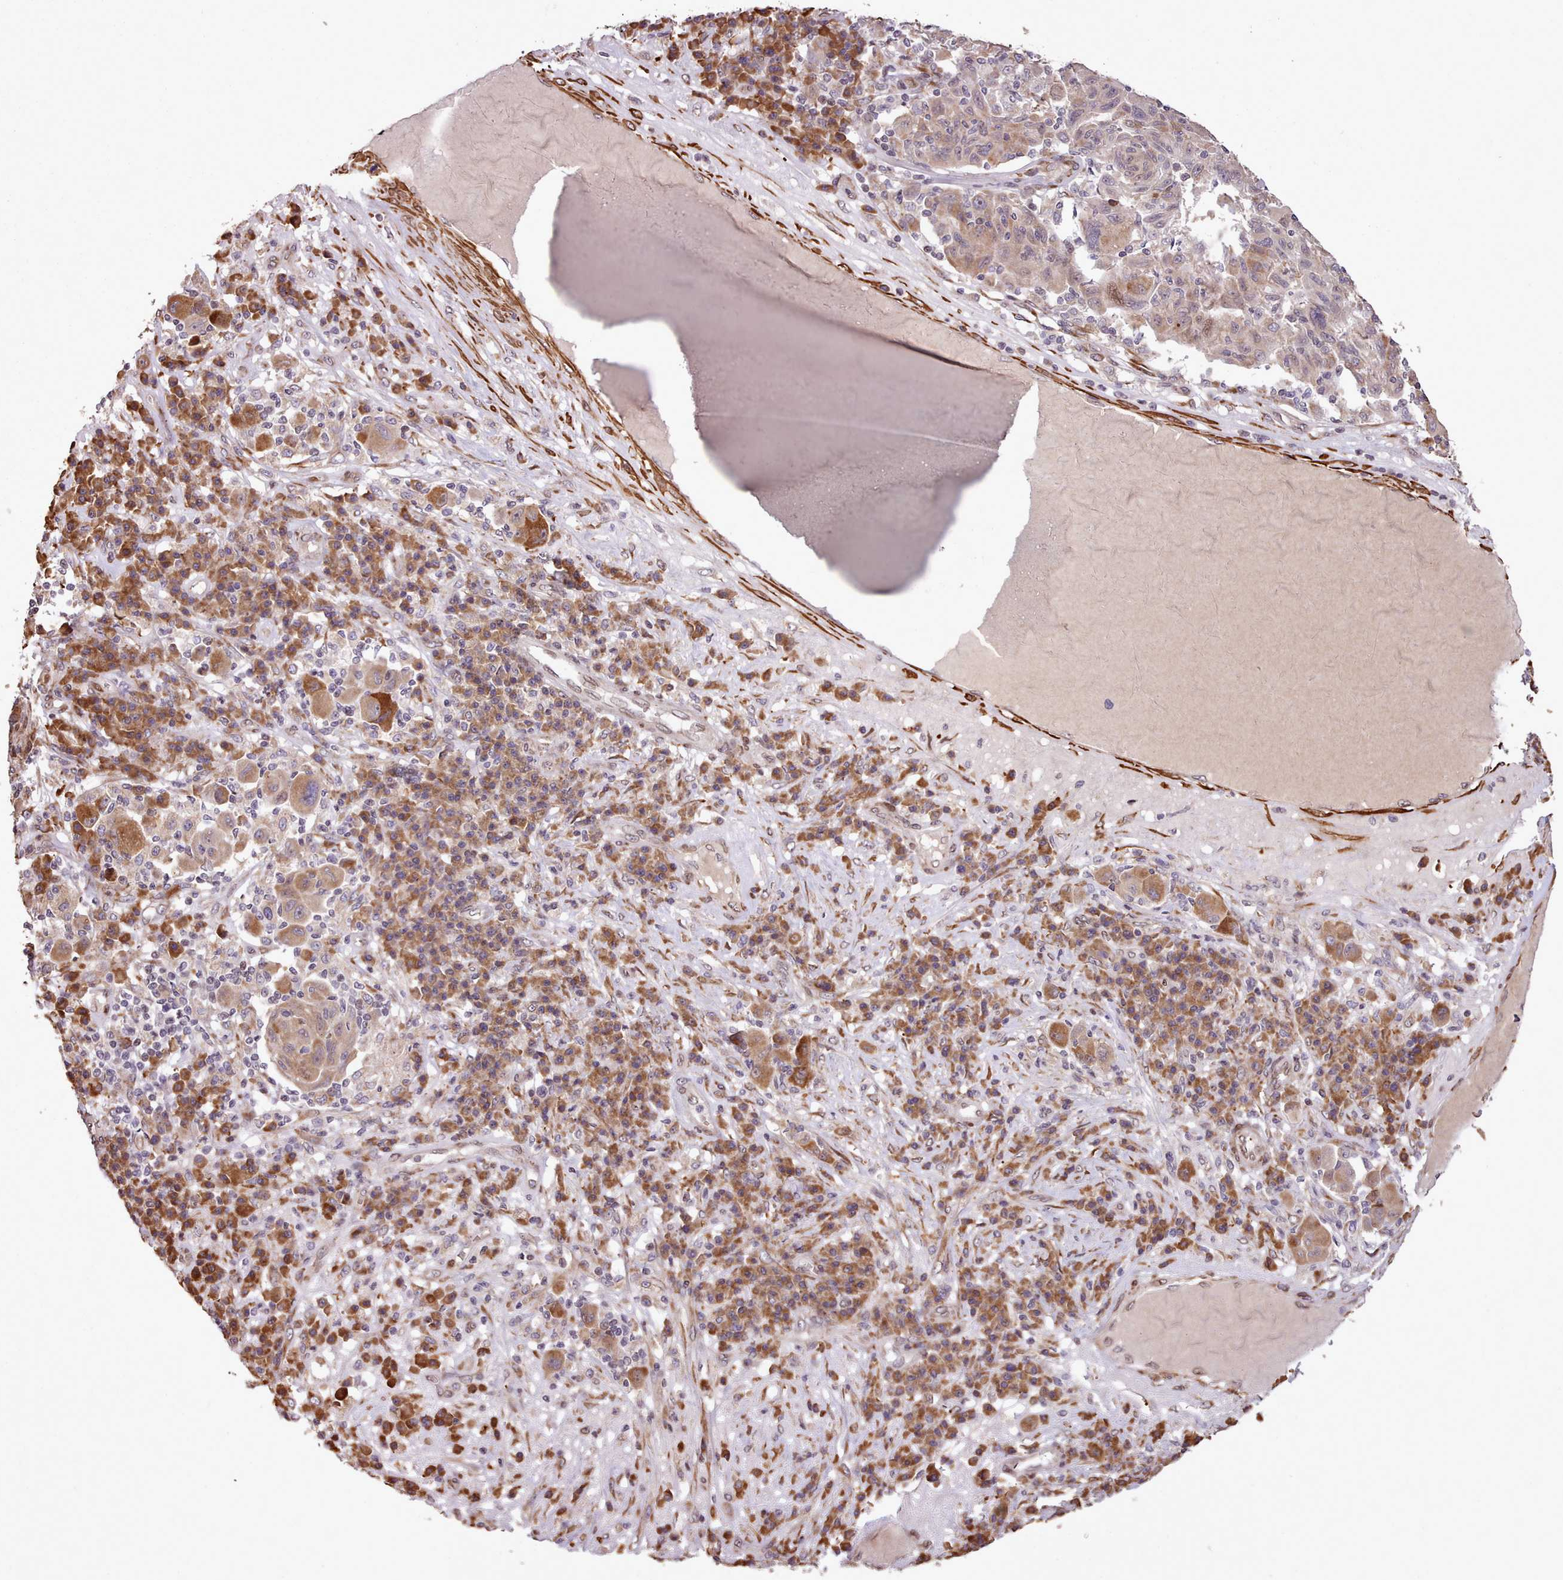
{"staining": {"intensity": "weak", "quantity": "25%-75%", "location": "cytoplasmic/membranous,nuclear"}, "tissue": "melanoma", "cell_type": "Tumor cells", "image_type": "cancer", "snomed": [{"axis": "morphology", "description": "Malignant melanoma, NOS"}, {"axis": "topography", "description": "Skin"}], "caption": "Malignant melanoma tissue demonstrates weak cytoplasmic/membranous and nuclear staining in about 25%-75% of tumor cells, visualized by immunohistochemistry. (DAB IHC, brown staining for protein, blue staining for nuclei).", "gene": "CABP1", "patient": {"sex": "male", "age": 53}}